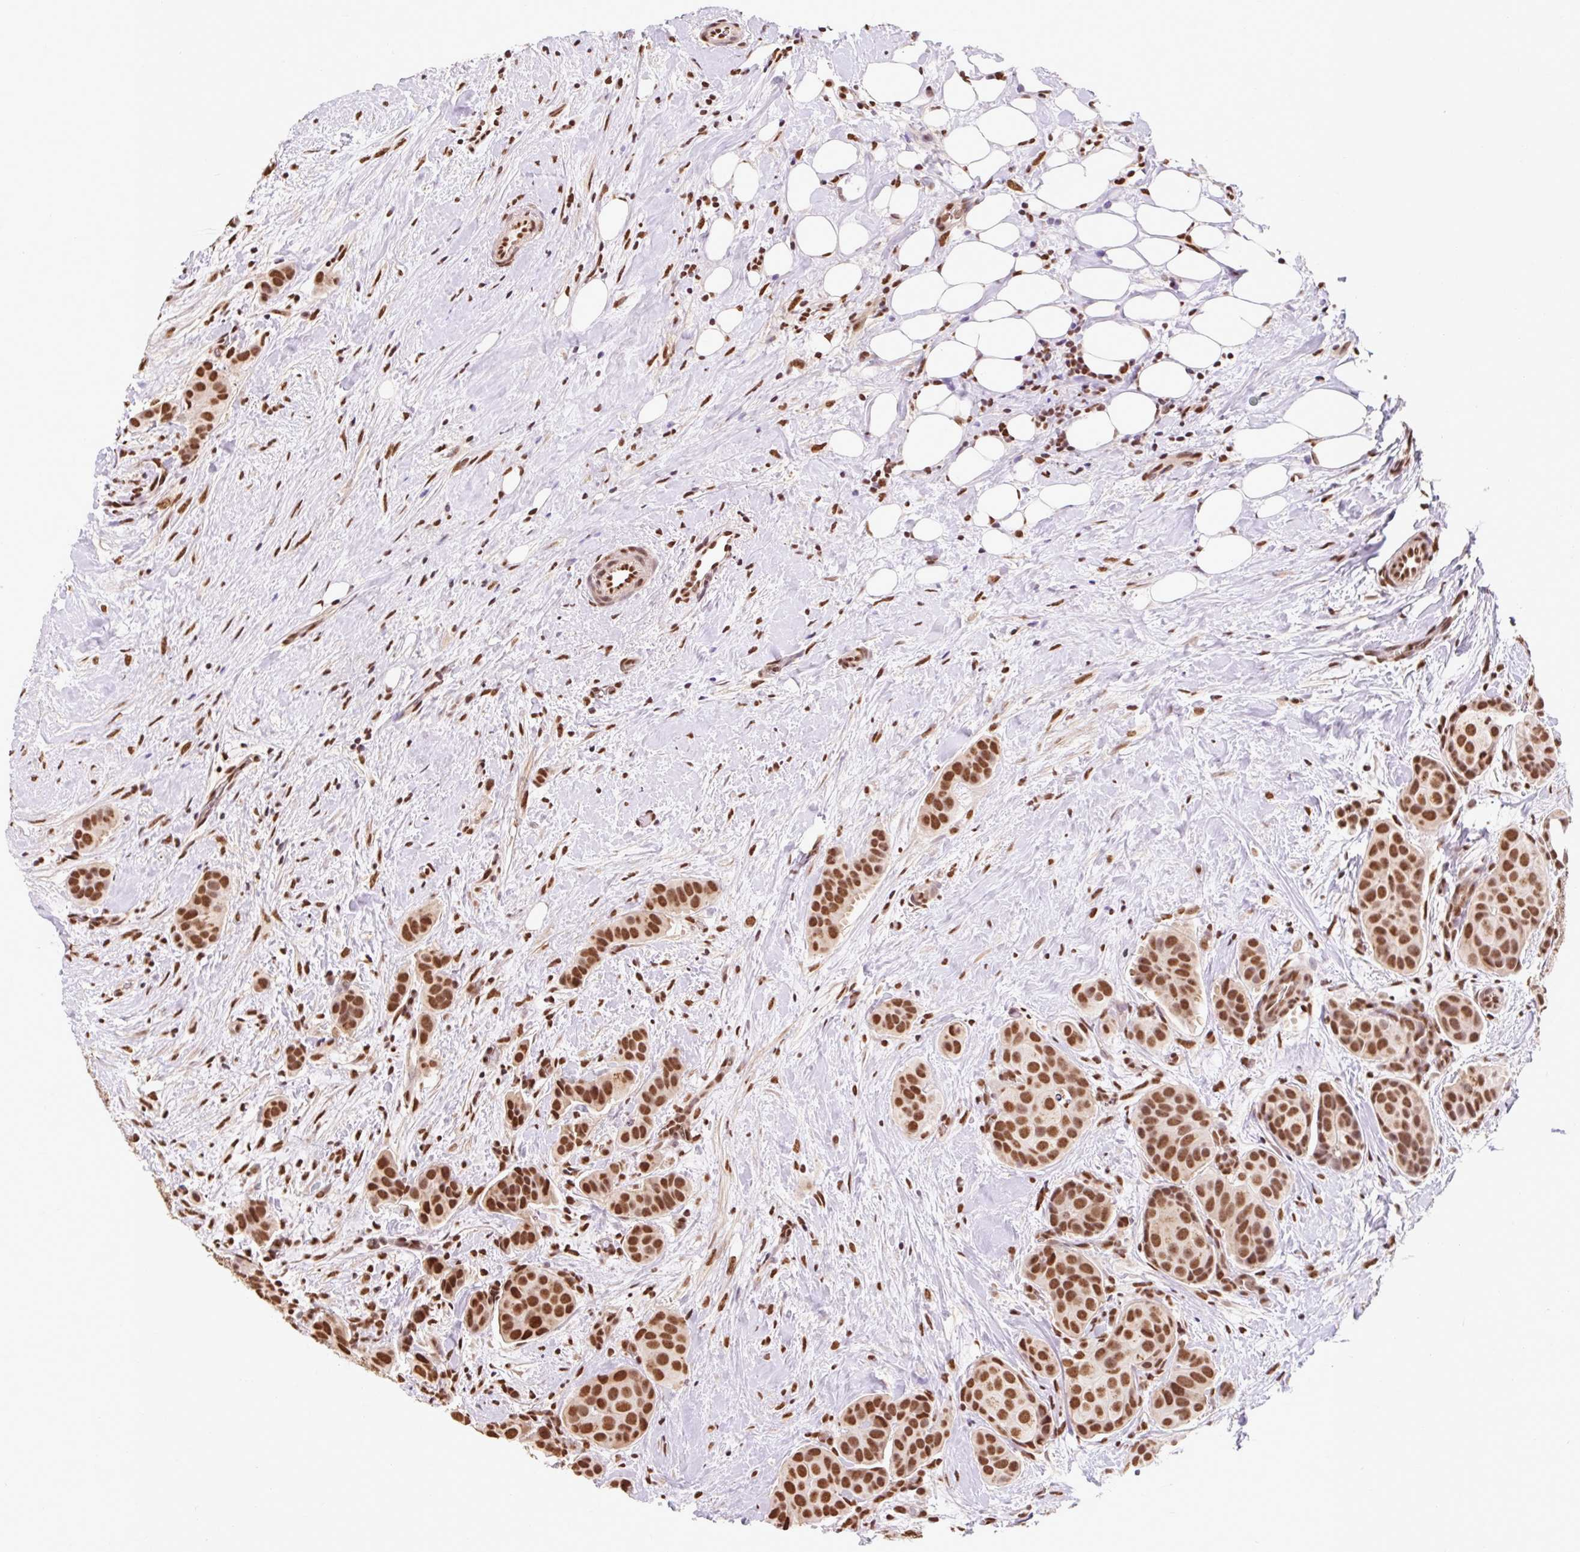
{"staining": {"intensity": "strong", "quantity": ">75%", "location": "nuclear"}, "tissue": "breast cancer", "cell_type": "Tumor cells", "image_type": "cancer", "snomed": [{"axis": "morphology", "description": "Duct carcinoma"}, {"axis": "topography", "description": "Breast"}], "caption": "Strong nuclear staining for a protein is identified in about >75% of tumor cells of breast invasive ductal carcinoma using immunohistochemistry (IHC).", "gene": "BICRA", "patient": {"sex": "female", "age": 70}}